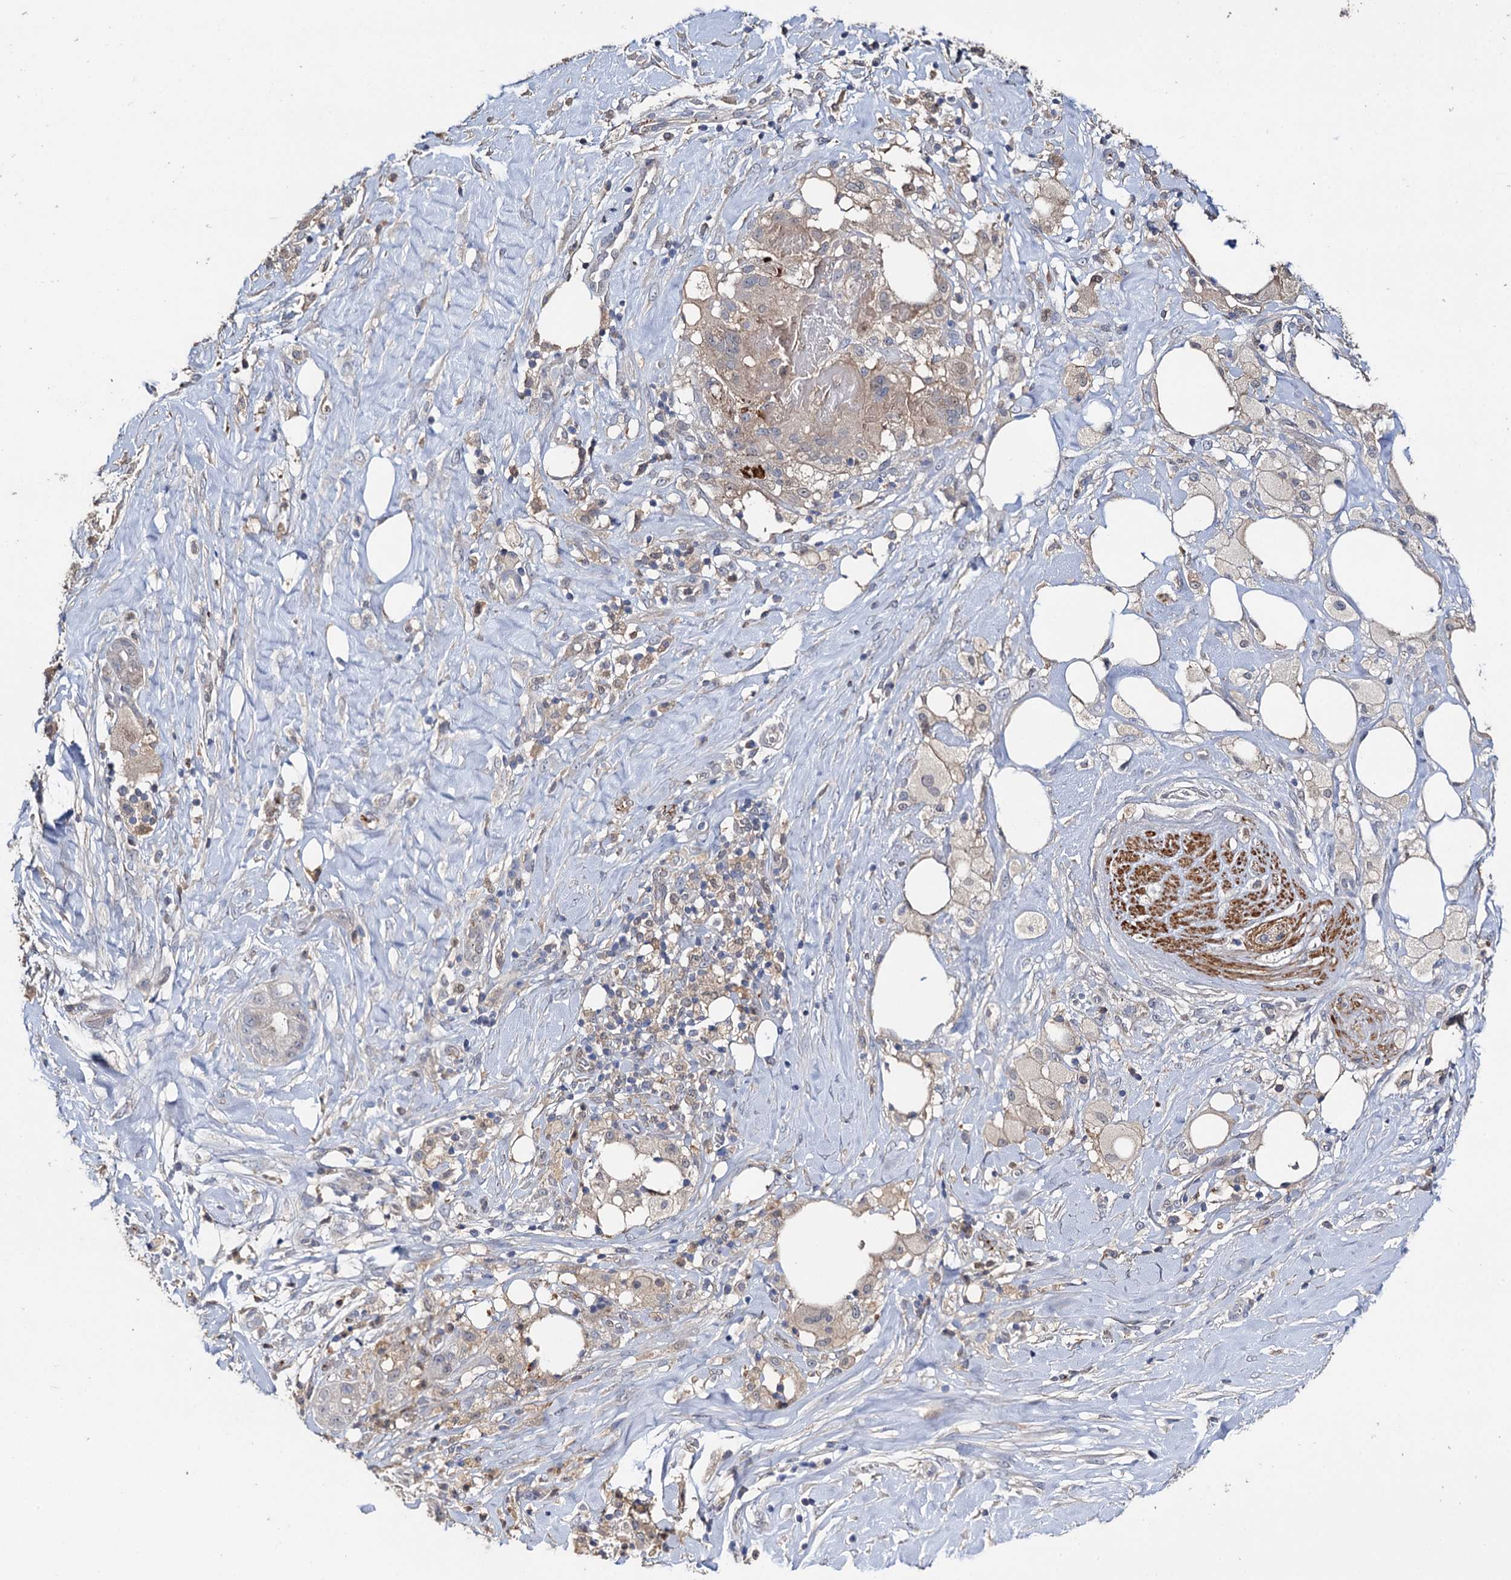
{"staining": {"intensity": "weak", "quantity": "<25%", "location": "cytoplasmic/membranous"}, "tissue": "pancreatic cancer", "cell_type": "Tumor cells", "image_type": "cancer", "snomed": [{"axis": "morphology", "description": "Adenocarcinoma, NOS"}, {"axis": "topography", "description": "Pancreas"}], "caption": "Photomicrograph shows no significant protein expression in tumor cells of adenocarcinoma (pancreatic).", "gene": "DNAH6", "patient": {"sex": "male", "age": 58}}